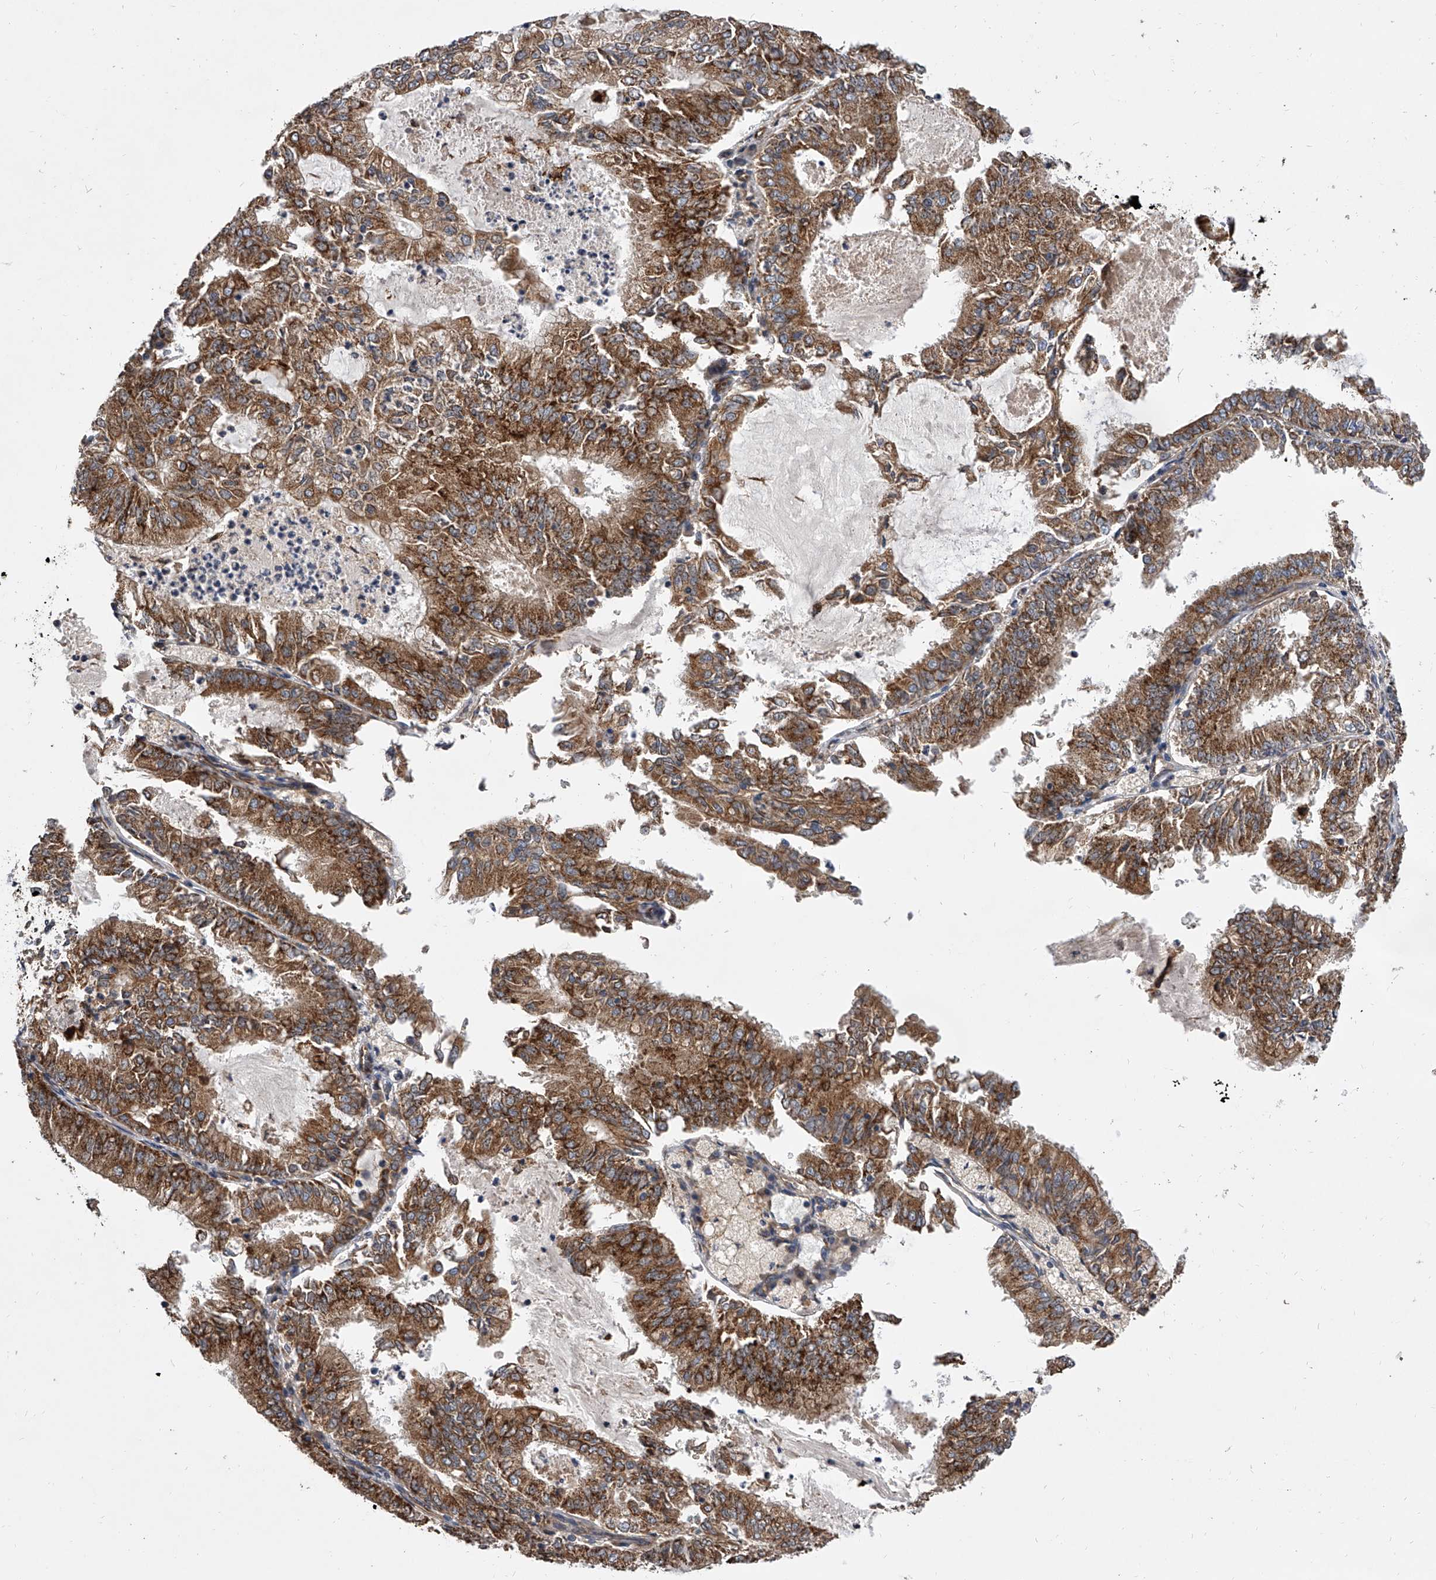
{"staining": {"intensity": "moderate", "quantity": ">75%", "location": "cytoplasmic/membranous"}, "tissue": "endometrial cancer", "cell_type": "Tumor cells", "image_type": "cancer", "snomed": [{"axis": "morphology", "description": "Adenocarcinoma, NOS"}, {"axis": "topography", "description": "Endometrium"}], "caption": "Tumor cells display moderate cytoplasmic/membranous expression in approximately >75% of cells in endometrial cancer.", "gene": "EXOC4", "patient": {"sex": "female", "age": 57}}